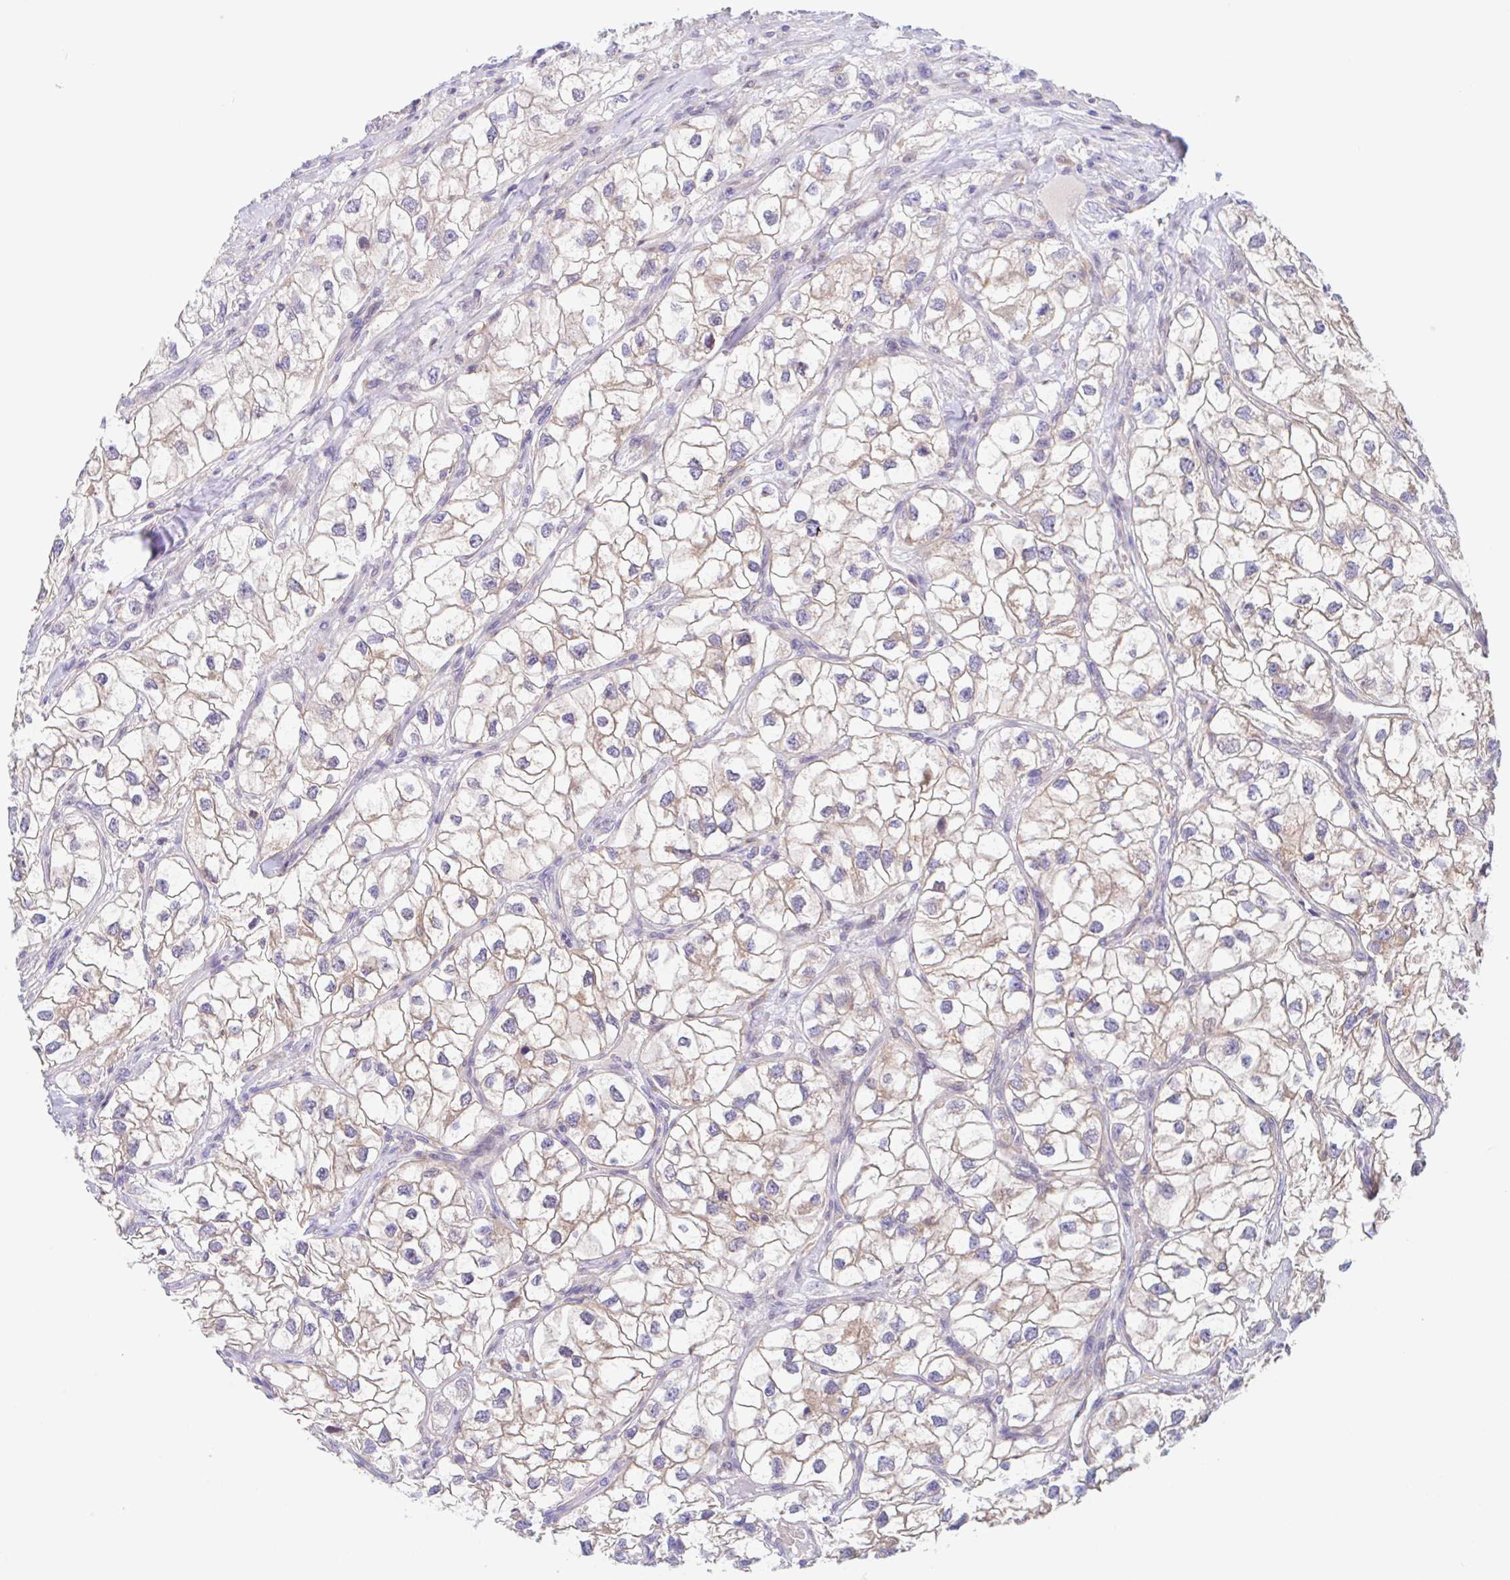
{"staining": {"intensity": "weak", "quantity": ">75%", "location": "cytoplasmic/membranous"}, "tissue": "renal cancer", "cell_type": "Tumor cells", "image_type": "cancer", "snomed": [{"axis": "morphology", "description": "Adenocarcinoma, NOS"}, {"axis": "topography", "description": "Kidney"}], "caption": "Human adenocarcinoma (renal) stained with a protein marker exhibits weak staining in tumor cells.", "gene": "TMEM86A", "patient": {"sex": "male", "age": 59}}